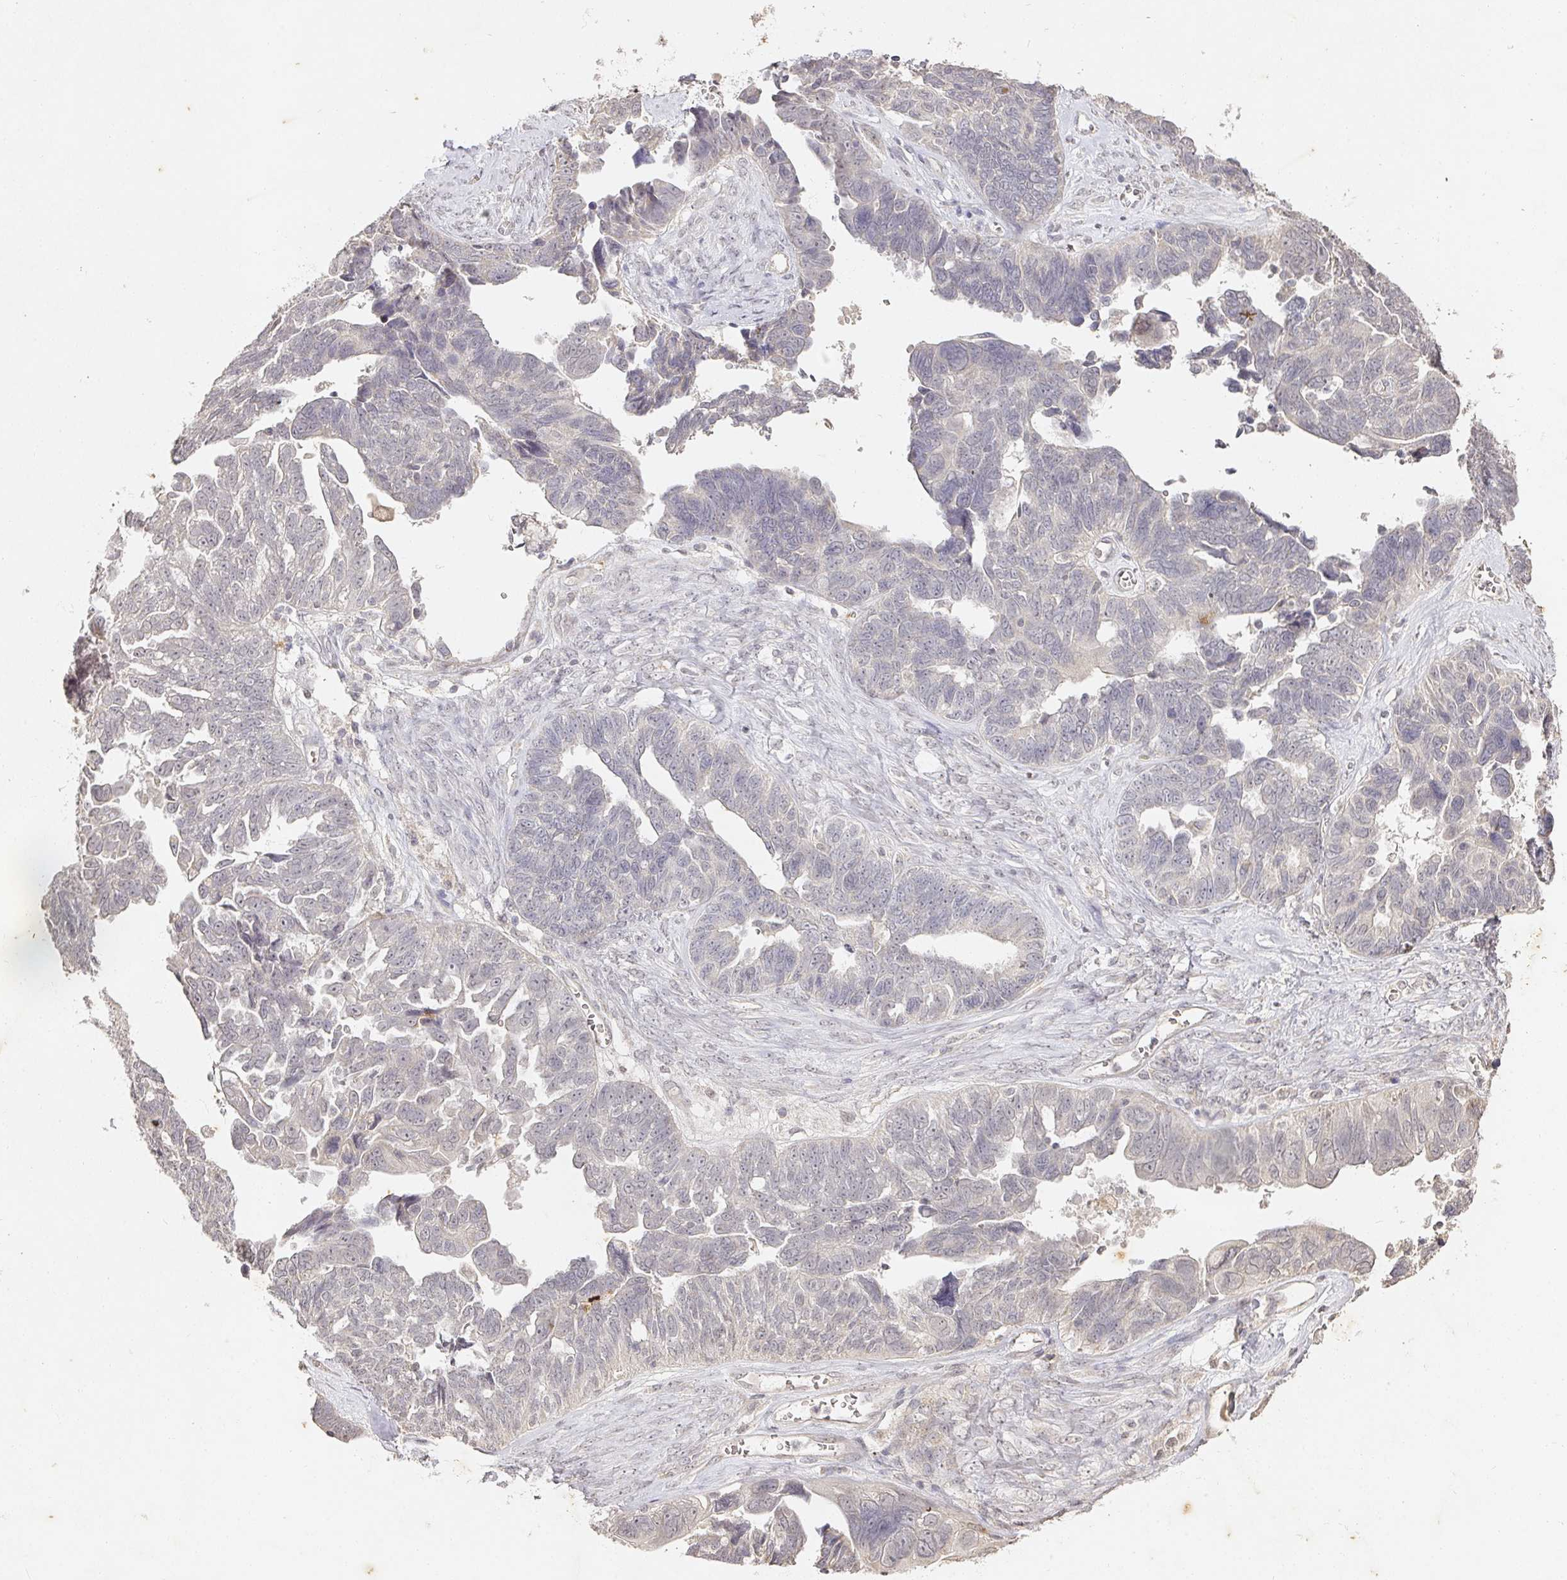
{"staining": {"intensity": "negative", "quantity": "none", "location": "none"}, "tissue": "ovarian cancer", "cell_type": "Tumor cells", "image_type": "cancer", "snomed": [{"axis": "morphology", "description": "Cystadenocarcinoma, serous, NOS"}, {"axis": "topography", "description": "Ovary"}], "caption": "Micrograph shows no protein expression in tumor cells of ovarian serous cystadenocarcinoma tissue.", "gene": "CAPN5", "patient": {"sex": "female", "age": 79}}